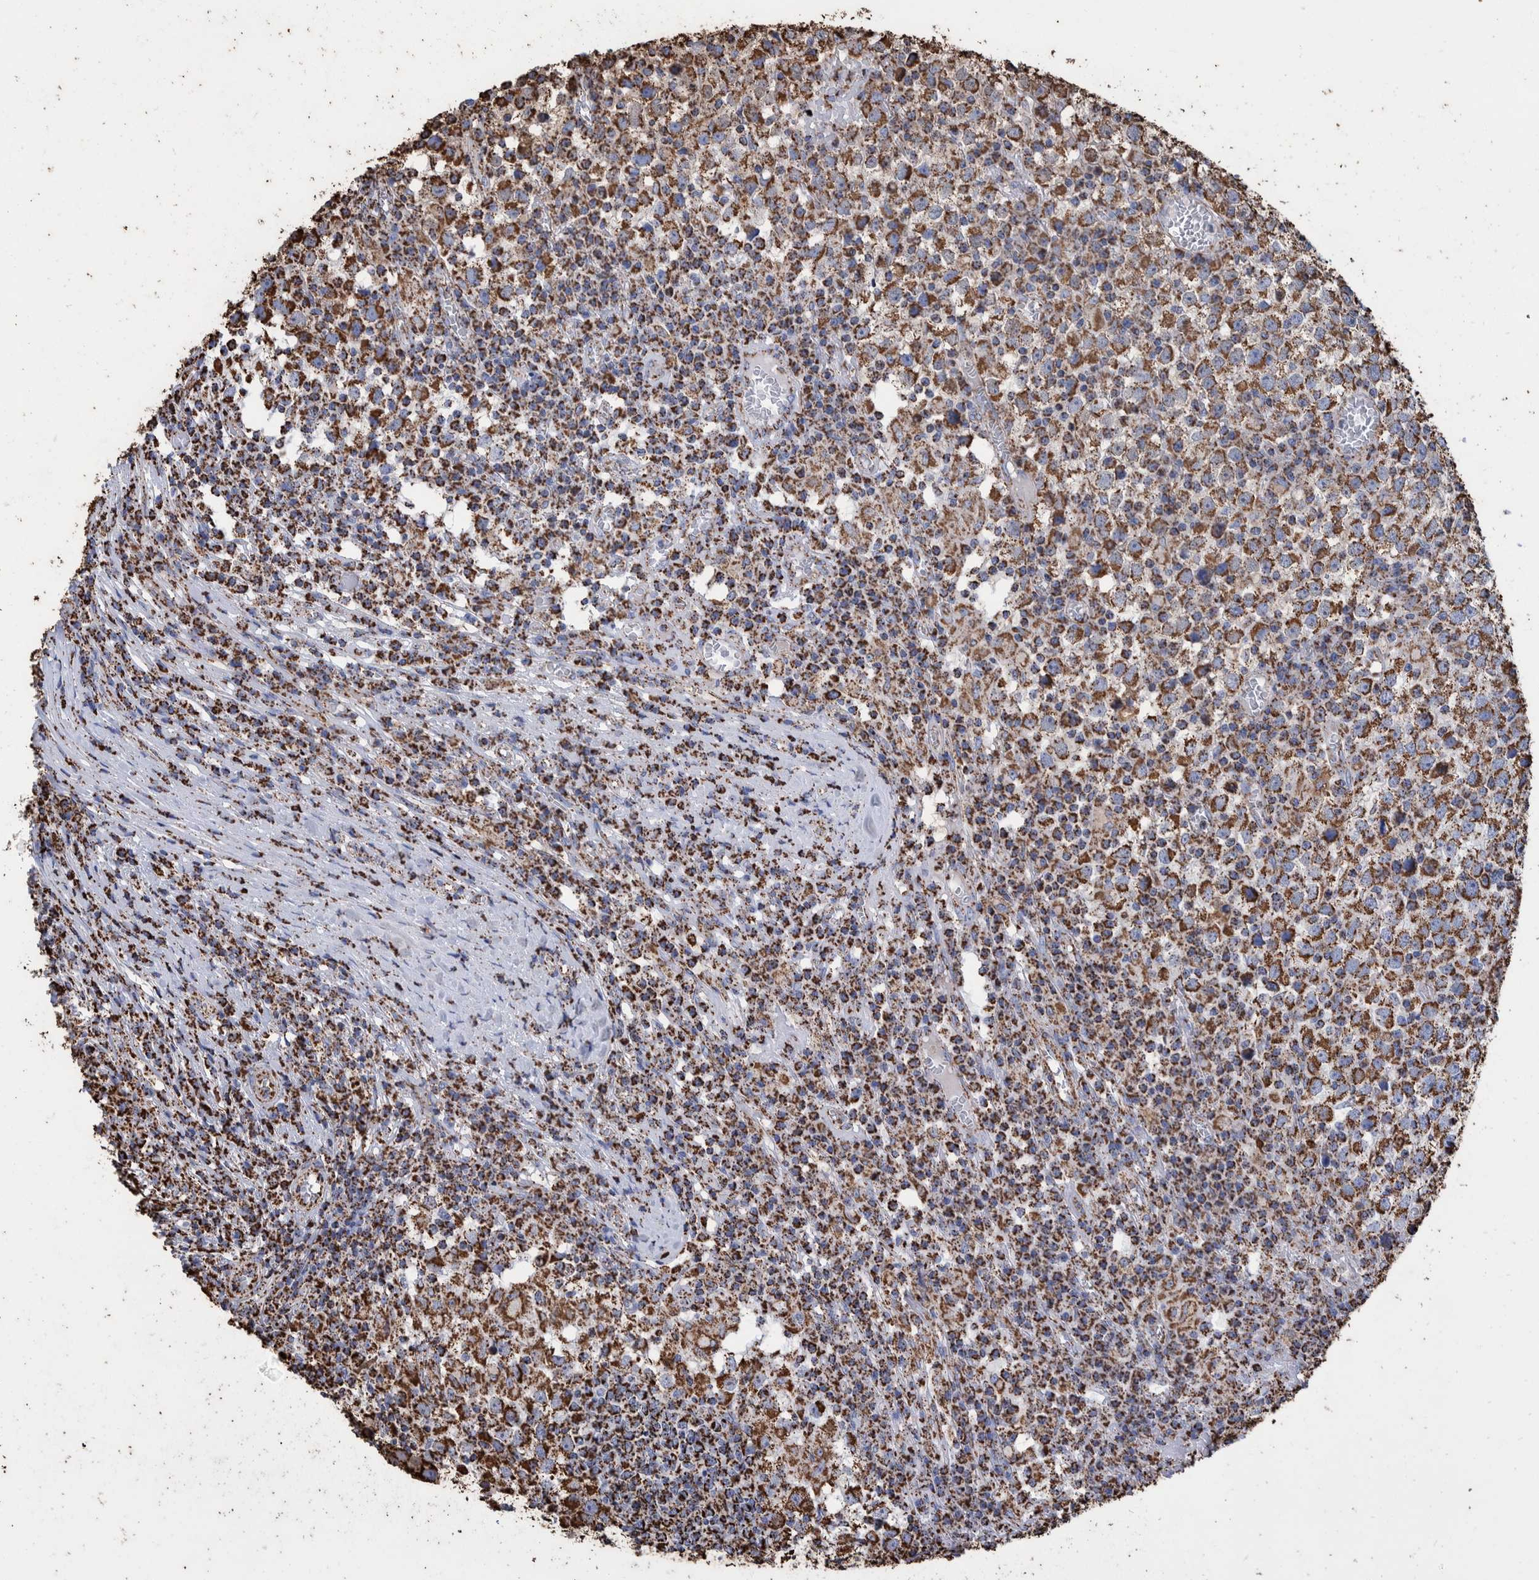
{"staining": {"intensity": "strong", "quantity": ">75%", "location": "cytoplasmic/membranous"}, "tissue": "testis cancer", "cell_type": "Tumor cells", "image_type": "cancer", "snomed": [{"axis": "morphology", "description": "Seminoma, NOS"}, {"axis": "topography", "description": "Testis"}], "caption": "Immunohistochemical staining of human testis cancer (seminoma) displays high levels of strong cytoplasmic/membranous protein staining in about >75% of tumor cells. The staining is performed using DAB brown chromogen to label protein expression. The nuclei are counter-stained blue using hematoxylin.", "gene": "VPS26C", "patient": {"sex": "male", "age": 65}}